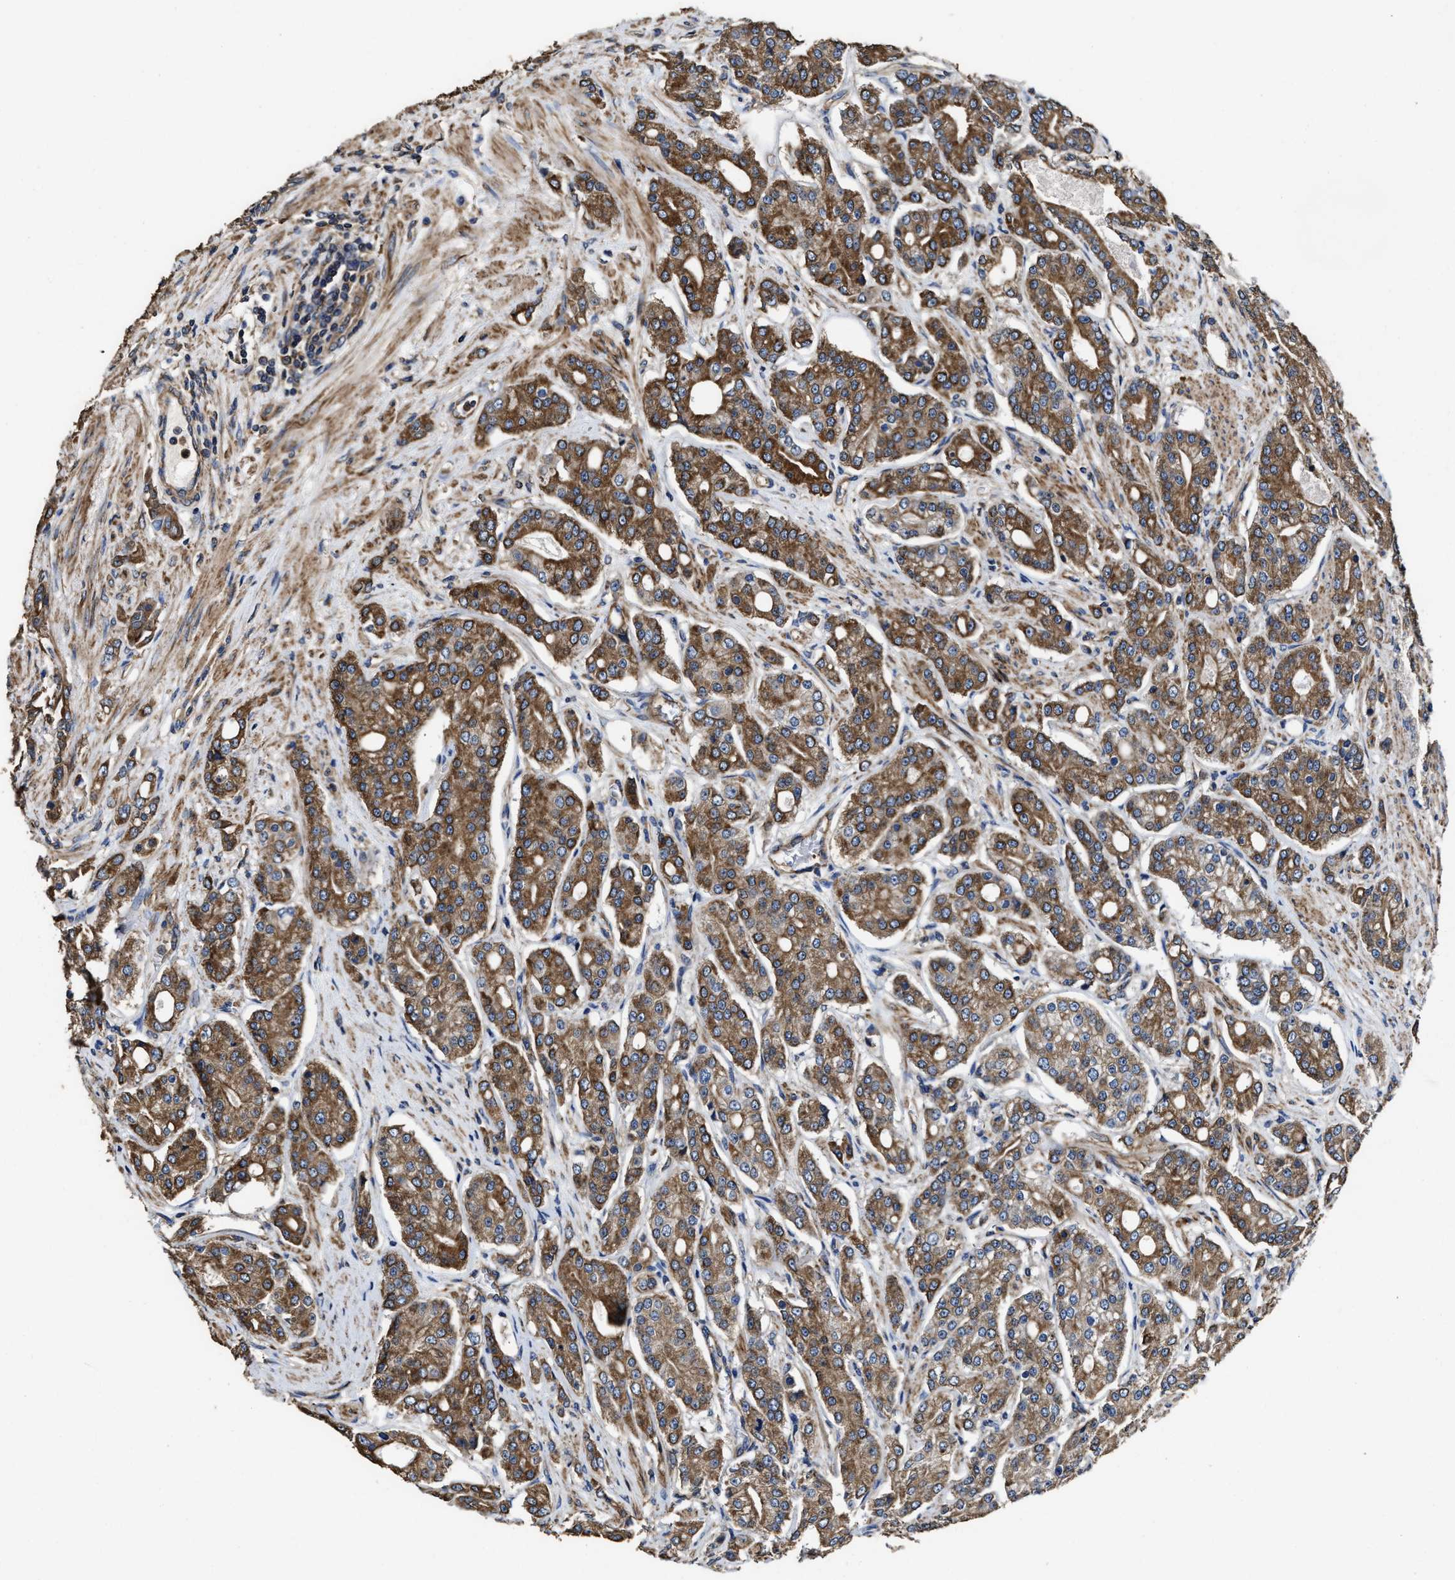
{"staining": {"intensity": "moderate", "quantity": ">75%", "location": "cytoplasmic/membranous"}, "tissue": "prostate cancer", "cell_type": "Tumor cells", "image_type": "cancer", "snomed": [{"axis": "morphology", "description": "Adenocarcinoma, High grade"}, {"axis": "topography", "description": "Prostate"}], "caption": "This is a micrograph of immunohistochemistry (IHC) staining of prostate adenocarcinoma (high-grade), which shows moderate positivity in the cytoplasmic/membranous of tumor cells.", "gene": "SFXN4", "patient": {"sex": "male", "age": 71}}